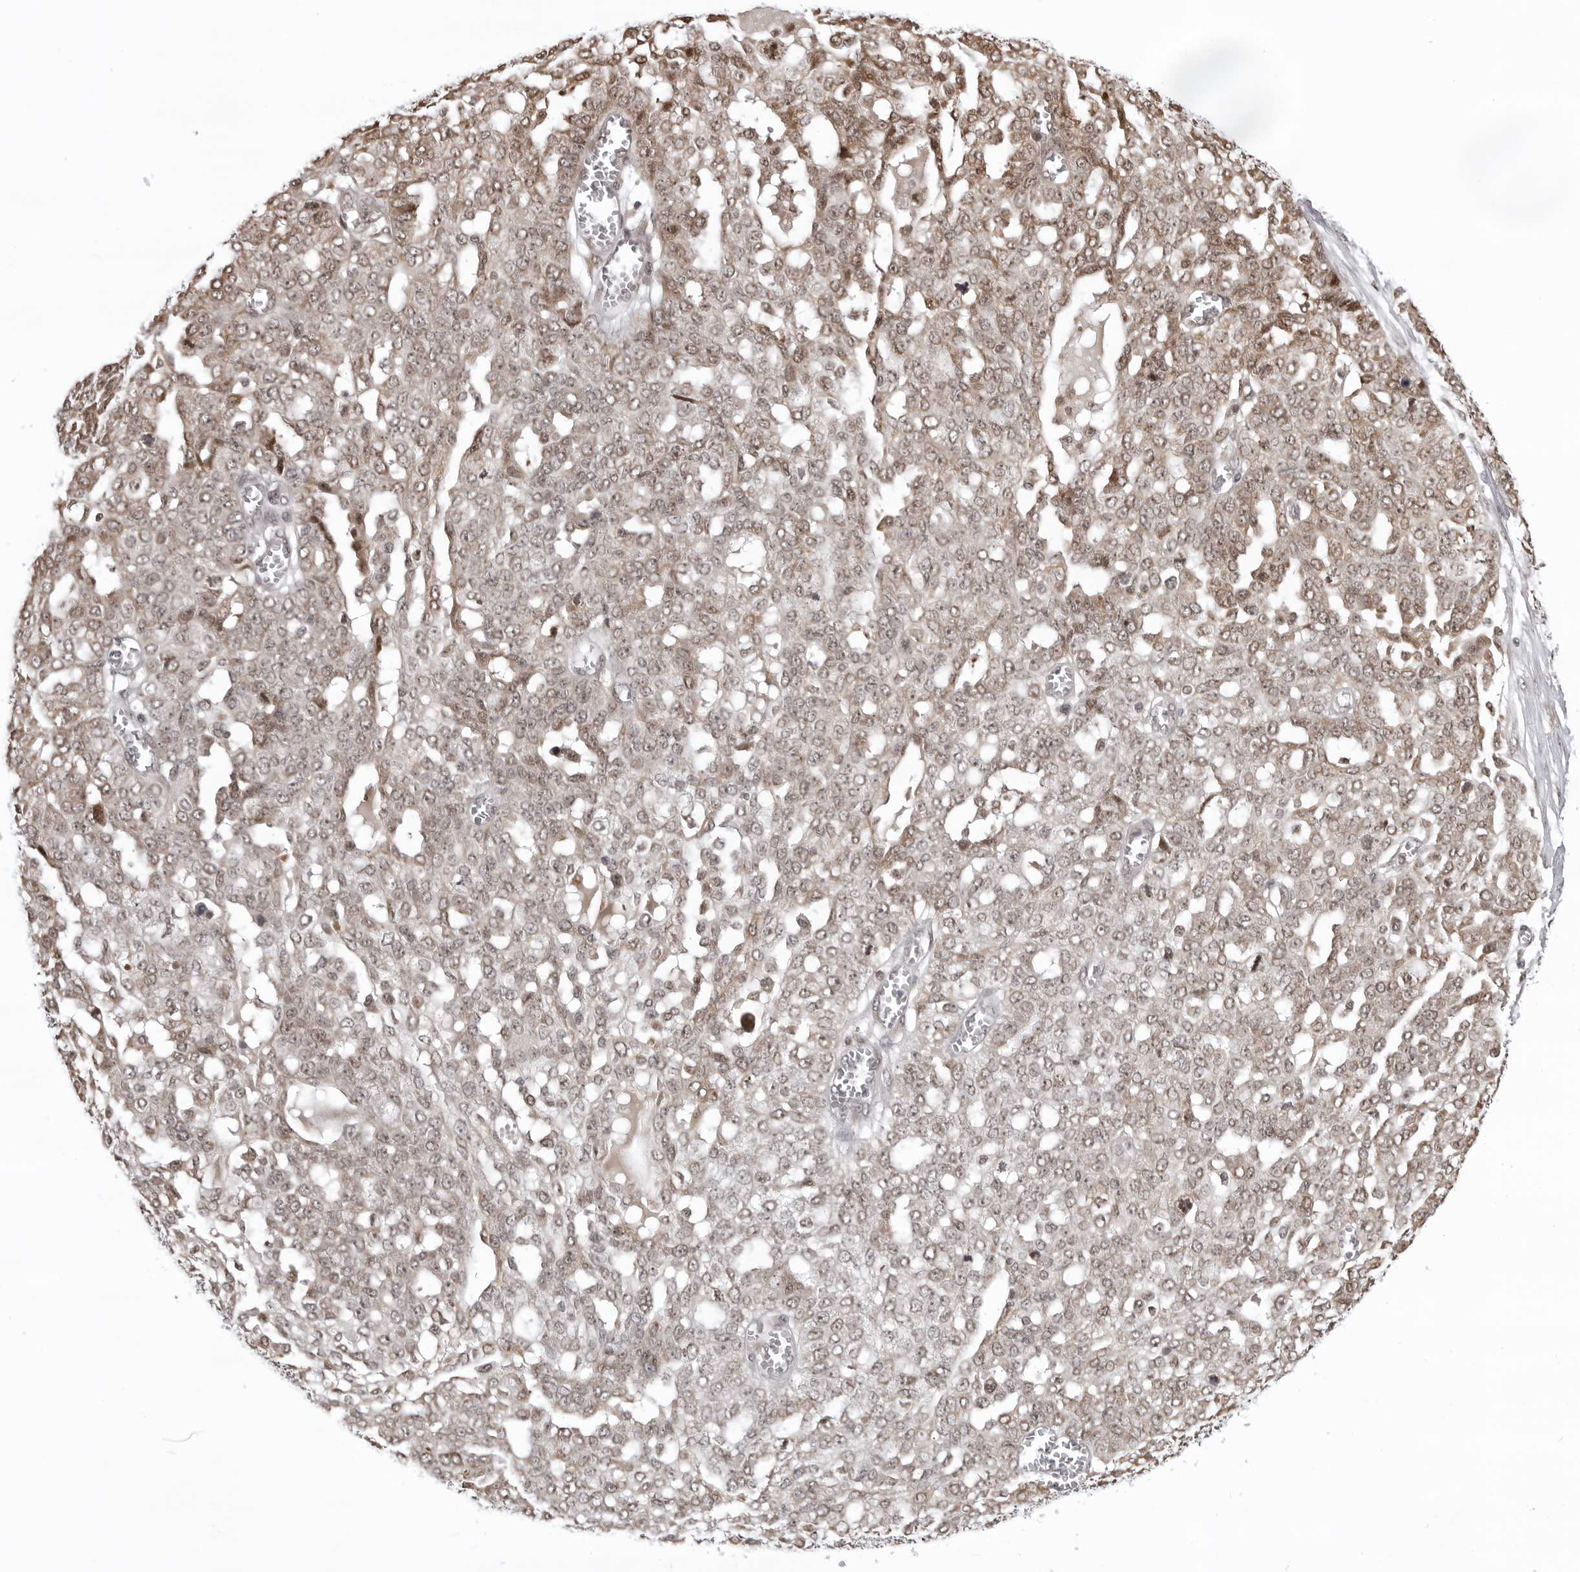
{"staining": {"intensity": "weak", "quantity": ">75%", "location": "cytoplasmic/membranous,nuclear"}, "tissue": "ovarian cancer", "cell_type": "Tumor cells", "image_type": "cancer", "snomed": [{"axis": "morphology", "description": "Cystadenocarcinoma, serous, NOS"}, {"axis": "topography", "description": "Soft tissue"}, {"axis": "topography", "description": "Ovary"}], "caption": "Immunohistochemical staining of ovarian serous cystadenocarcinoma demonstrates low levels of weak cytoplasmic/membranous and nuclear protein positivity in about >75% of tumor cells.", "gene": "PHF3", "patient": {"sex": "female", "age": 57}}